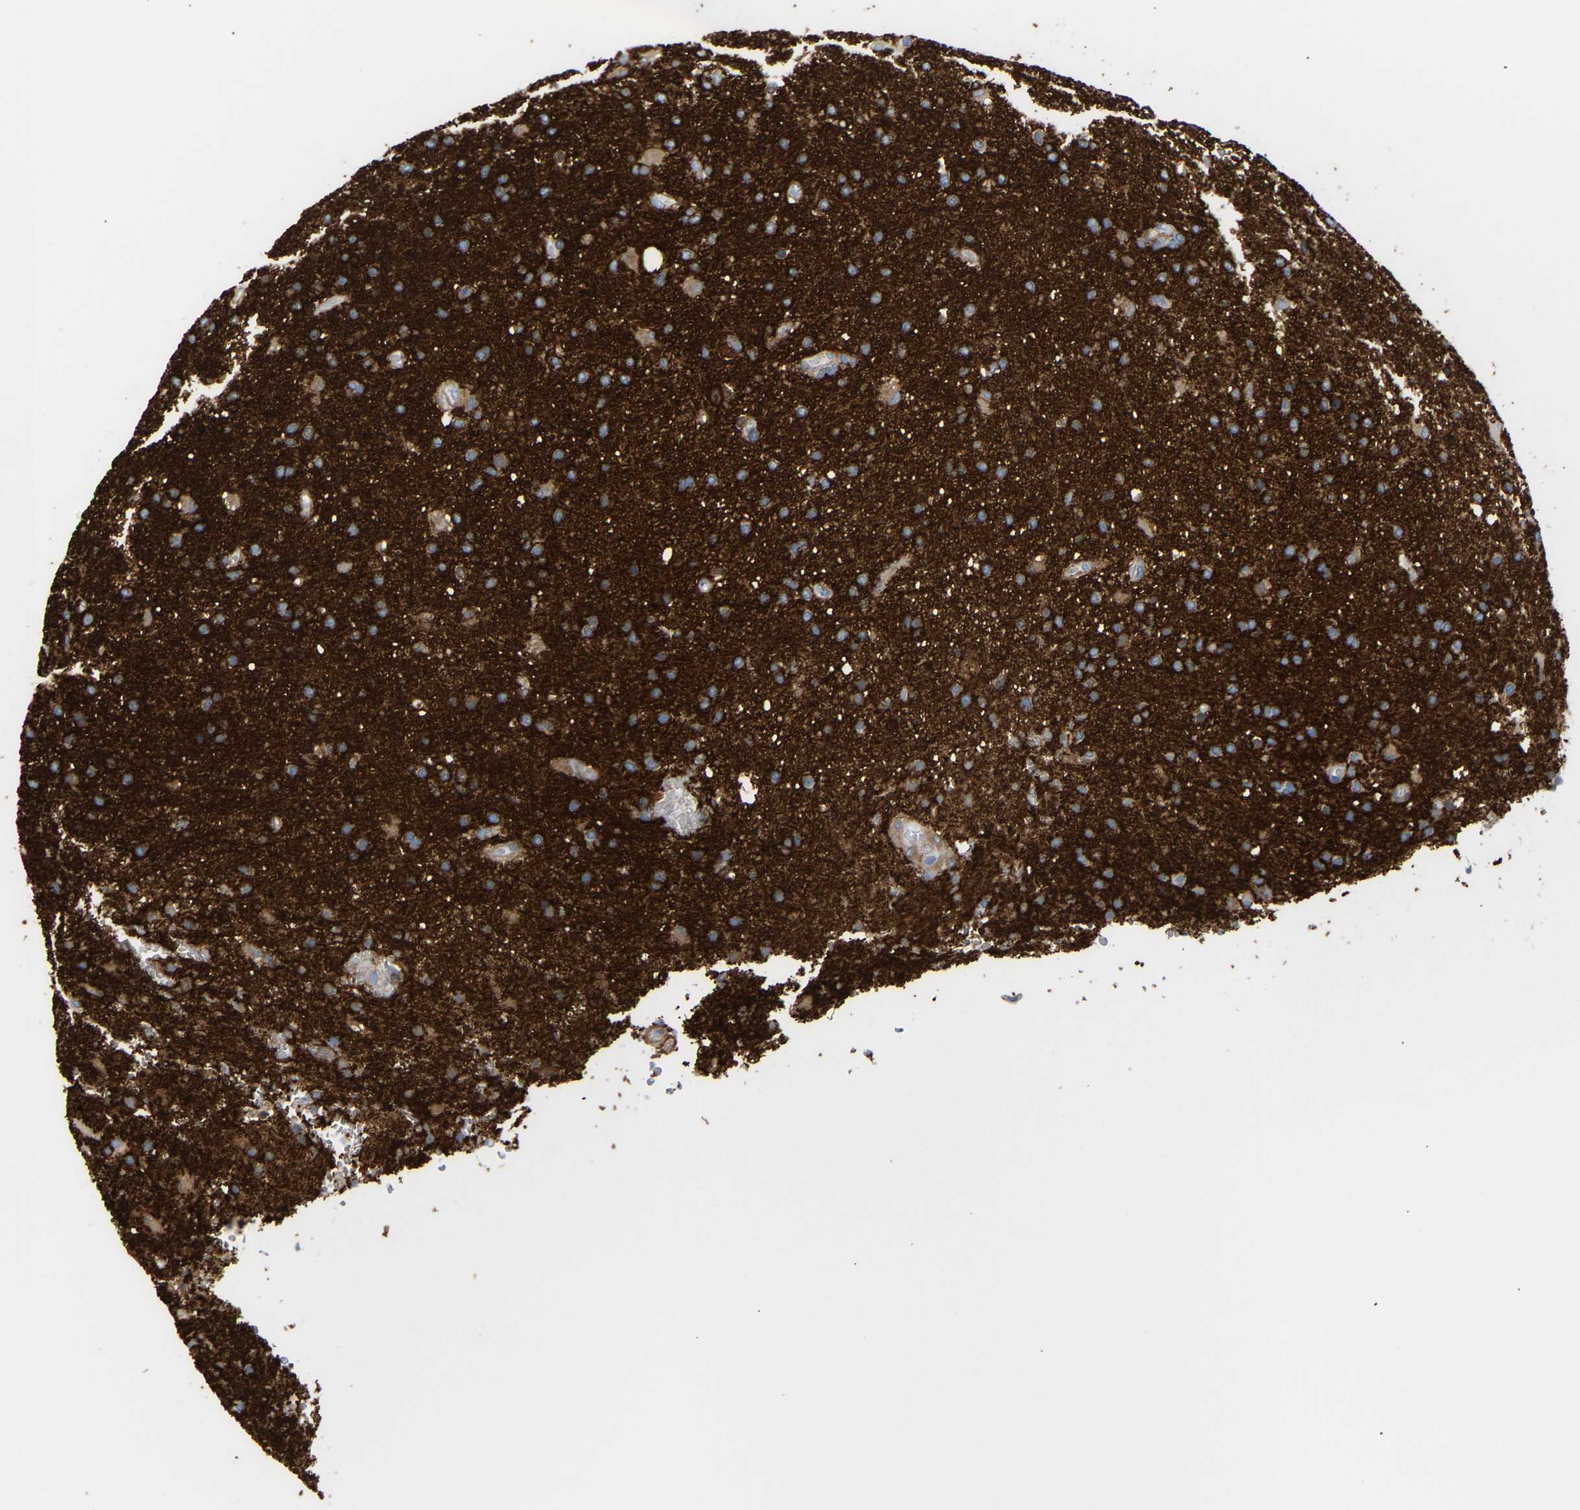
{"staining": {"intensity": "moderate", "quantity": "25%-75%", "location": "cytoplasmic/membranous"}, "tissue": "glioma", "cell_type": "Tumor cells", "image_type": "cancer", "snomed": [{"axis": "morphology", "description": "Glioma, malignant, High grade"}, {"axis": "topography", "description": "Brain"}], "caption": "The micrograph exhibits immunohistochemical staining of glioma. There is moderate cytoplasmic/membranous expression is seen in approximately 25%-75% of tumor cells. (DAB (3,3'-diaminobenzidine) = brown stain, brightfield microscopy at high magnification).", "gene": "AMPH", "patient": {"sex": "male", "age": 72}}